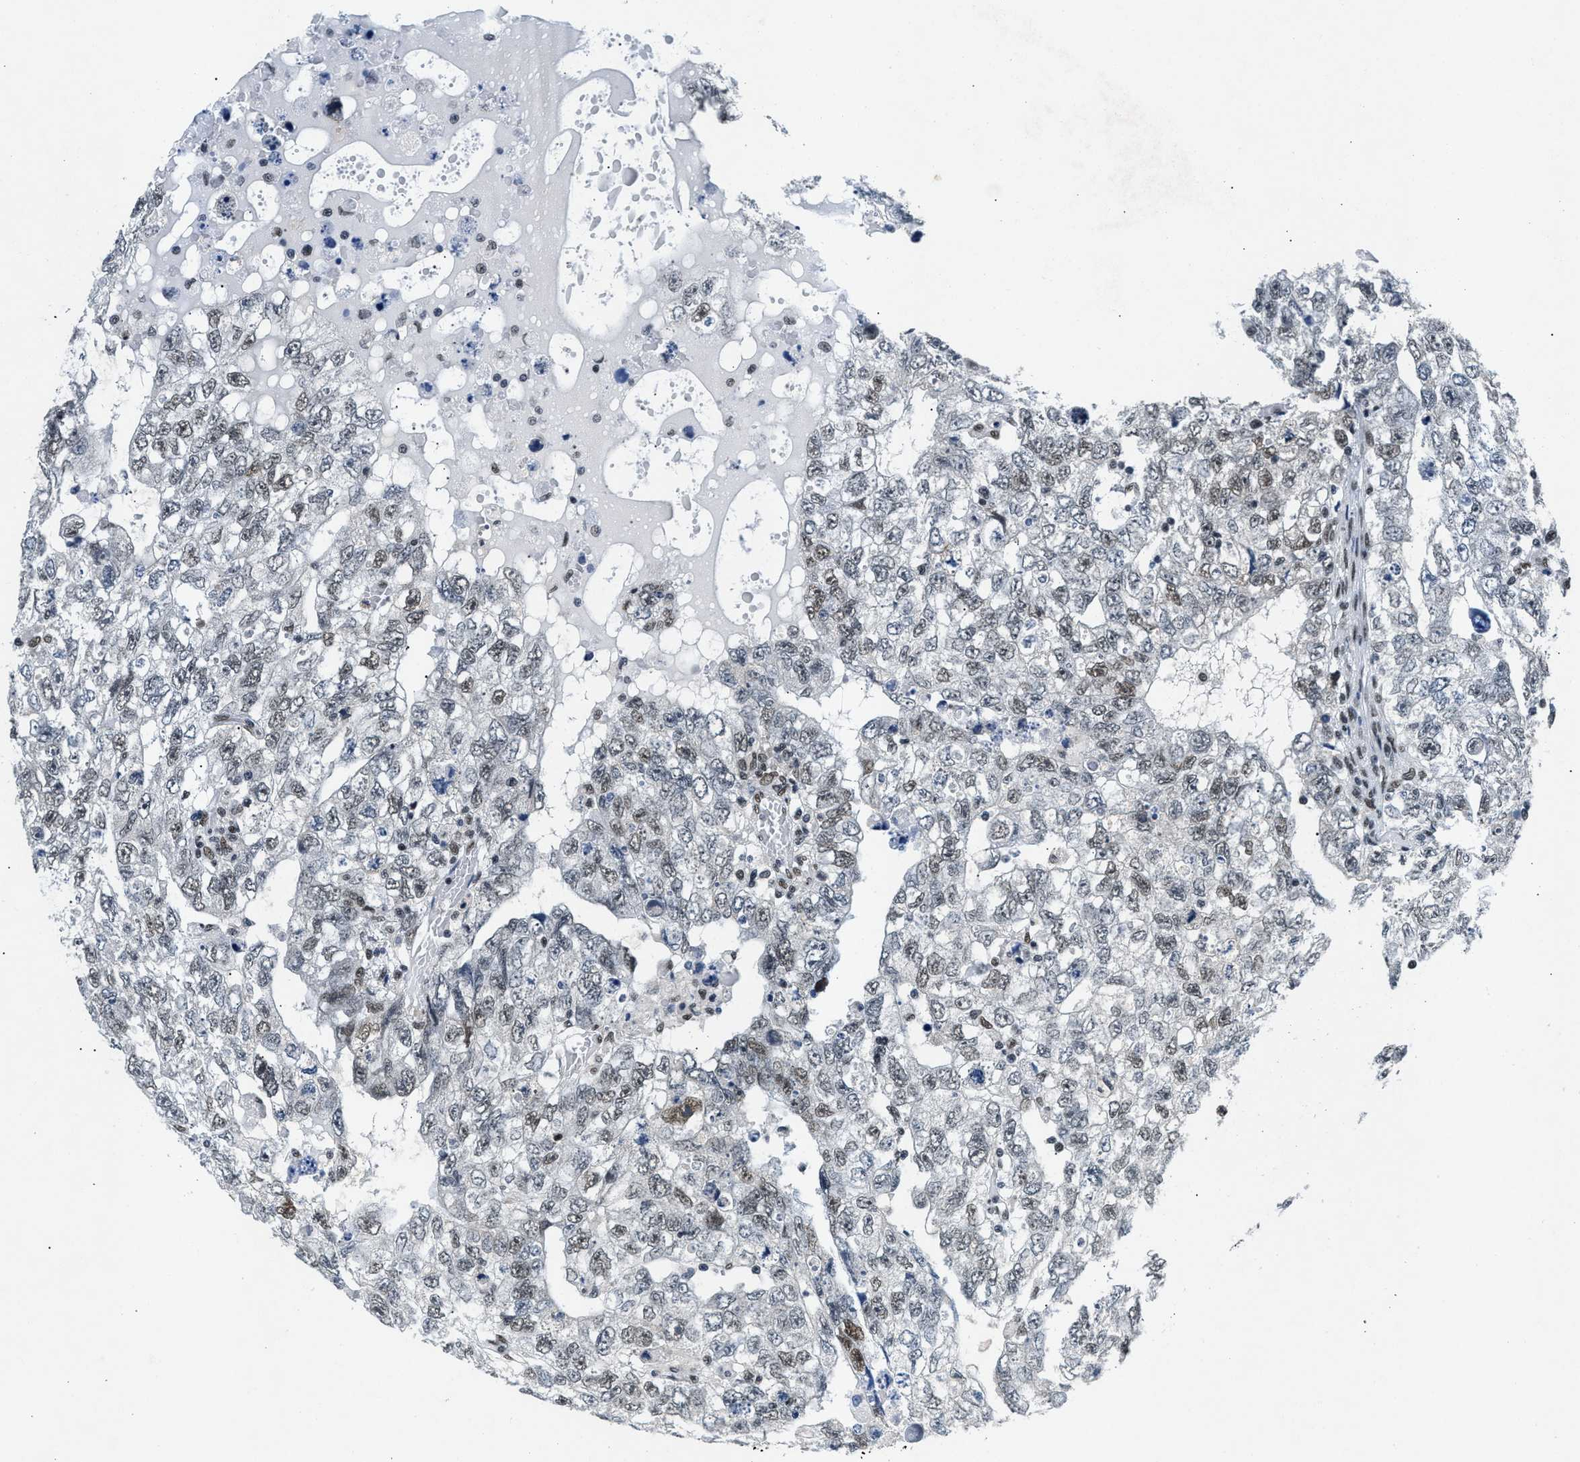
{"staining": {"intensity": "weak", "quantity": "25%-75%", "location": "nuclear"}, "tissue": "testis cancer", "cell_type": "Tumor cells", "image_type": "cancer", "snomed": [{"axis": "morphology", "description": "Carcinoma, Embryonal, NOS"}, {"axis": "topography", "description": "Testis"}], "caption": "Immunohistochemistry of human testis embryonal carcinoma displays low levels of weak nuclear staining in approximately 25%-75% of tumor cells.", "gene": "ATF2", "patient": {"sex": "male", "age": 36}}